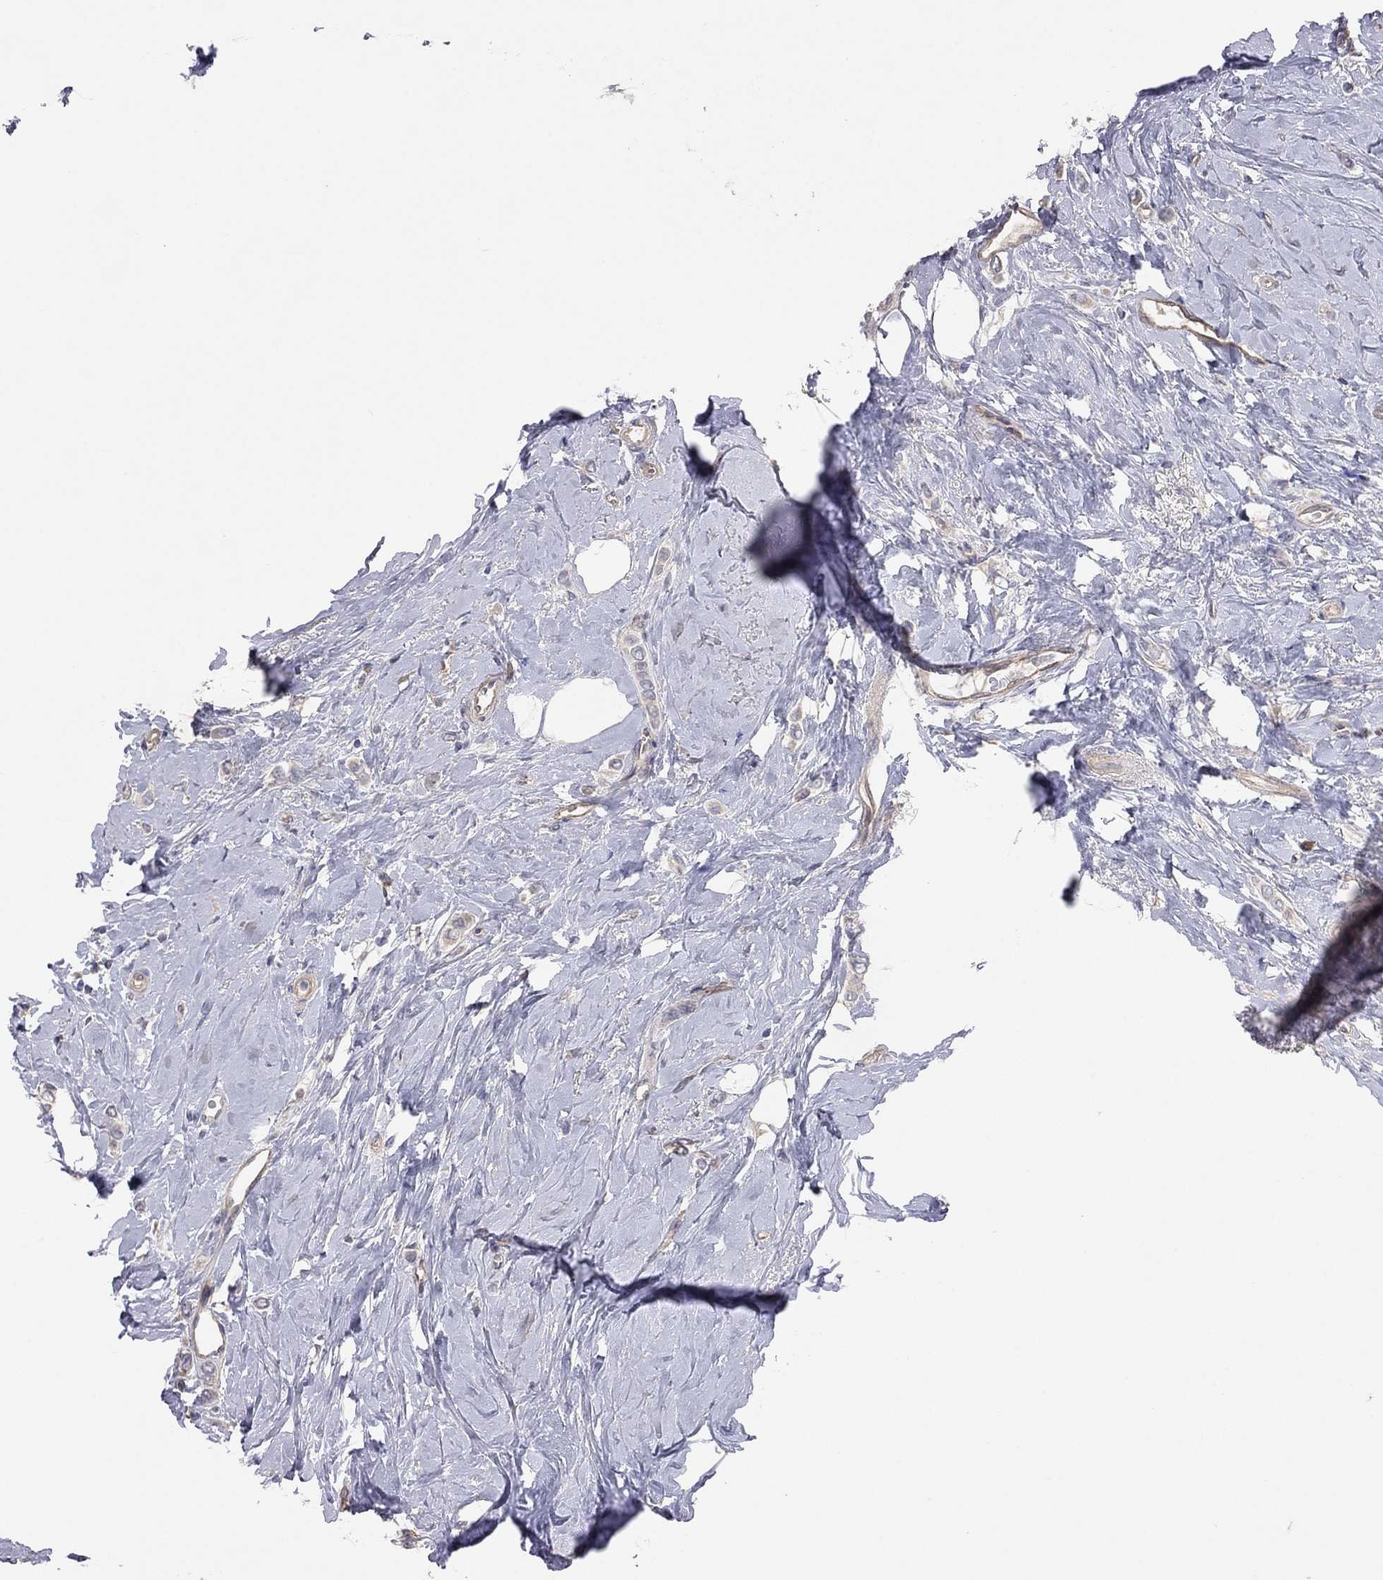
{"staining": {"intensity": "weak", "quantity": "<25%", "location": "cytoplasmic/membranous"}, "tissue": "breast cancer", "cell_type": "Tumor cells", "image_type": "cancer", "snomed": [{"axis": "morphology", "description": "Lobular carcinoma"}, {"axis": "topography", "description": "Breast"}], "caption": "A photomicrograph of human breast cancer is negative for staining in tumor cells.", "gene": "KCNB1", "patient": {"sex": "female", "age": 66}}